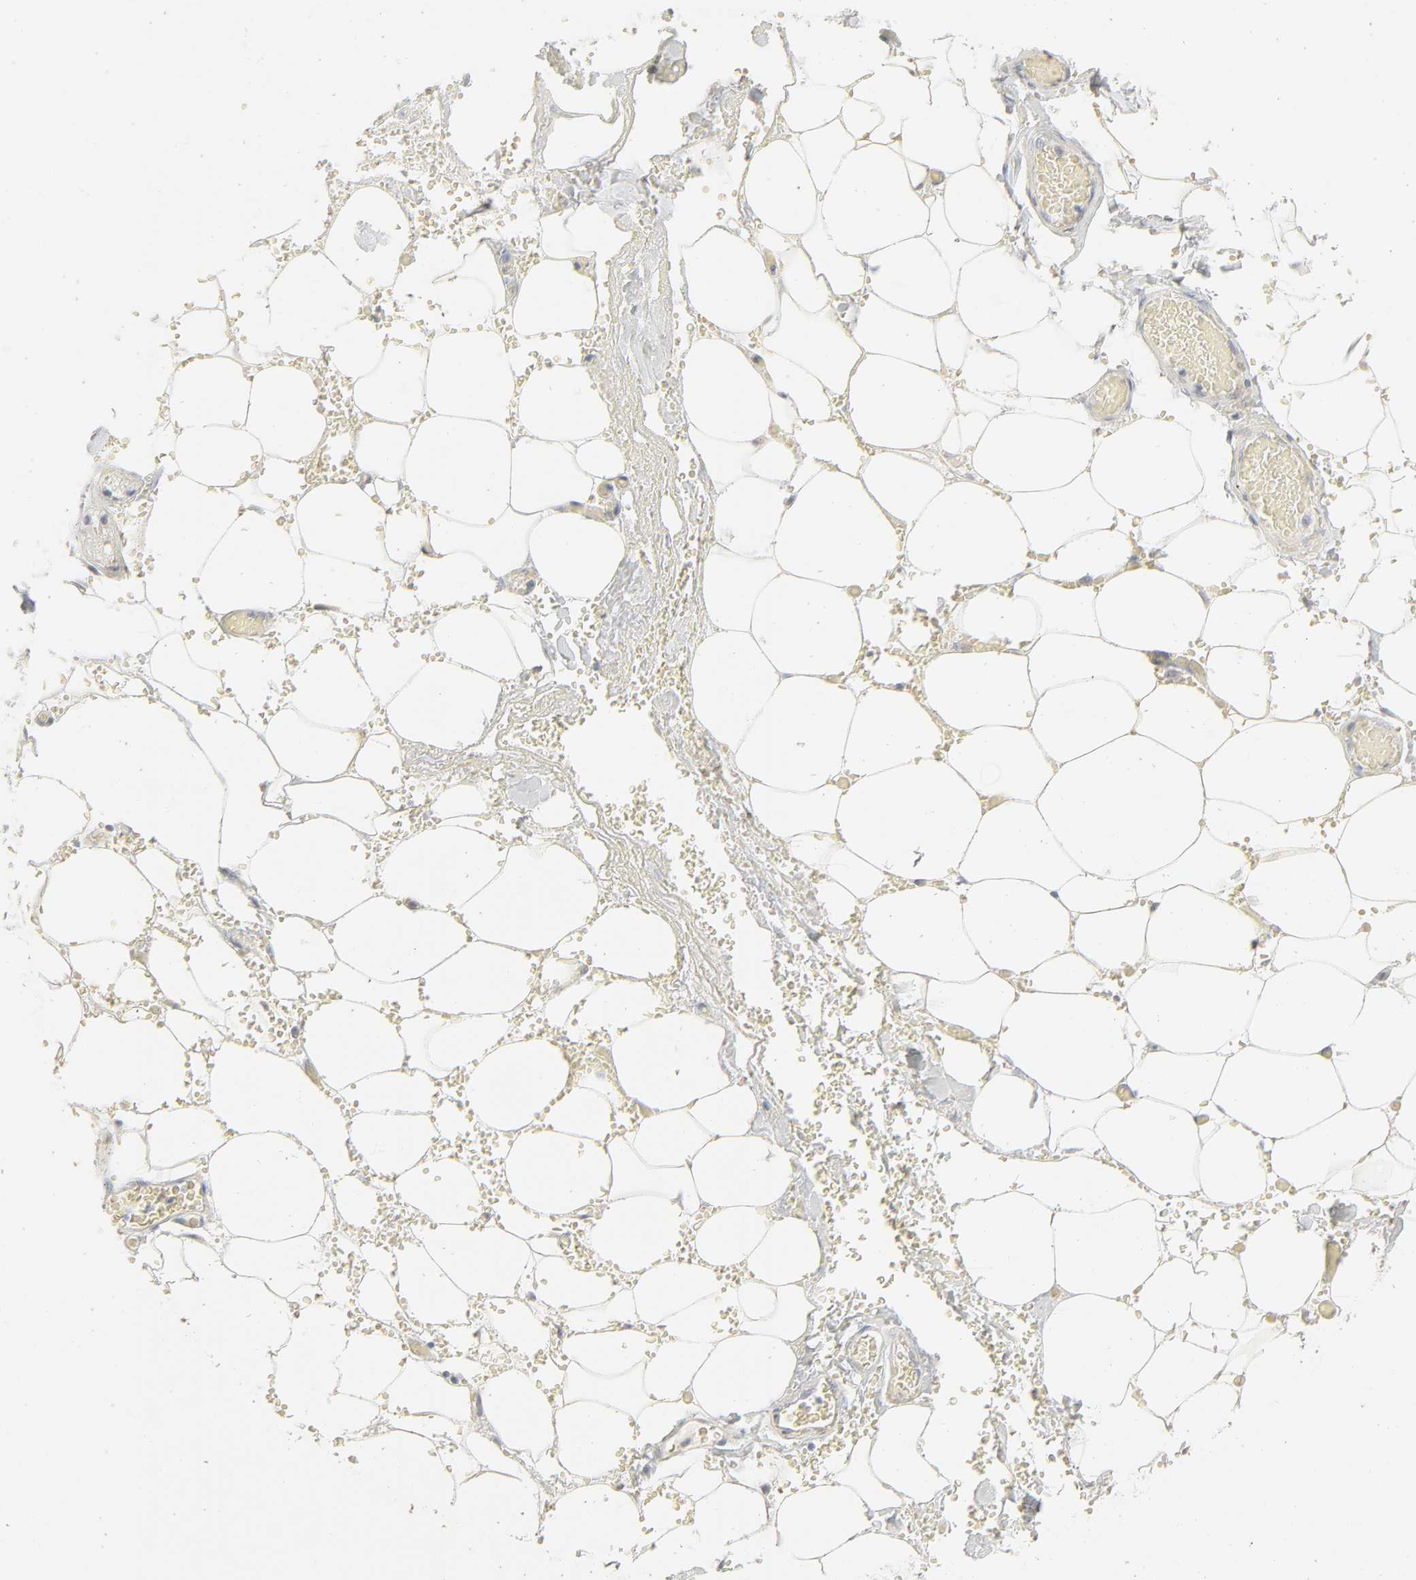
{"staining": {"intensity": "negative", "quantity": "none", "location": "none"}, "tissue": "adipose tissue", "cell_type": "Adipocytes", "image_type": "normal", "snomed": [{"axis": "morphology", "description": "Normal tissue, NOS"}, {"axis": "morphology", "description": "Cholangiocarcinoma"}, {"axis": "topography", "description": "Liver"}, {"axis": "topography", "description": "Peripheral nerve tissue"}], "caption": "The IHC photomicrograph has no significant positivity in adipocytes of adipose tissue. (DAB (3,3'-diaminobenzidine) IHC visualized using brightfield microscopy, high magnification).", "gene": "LGALS2", "patient": {"sex": "male", "age": 50}}